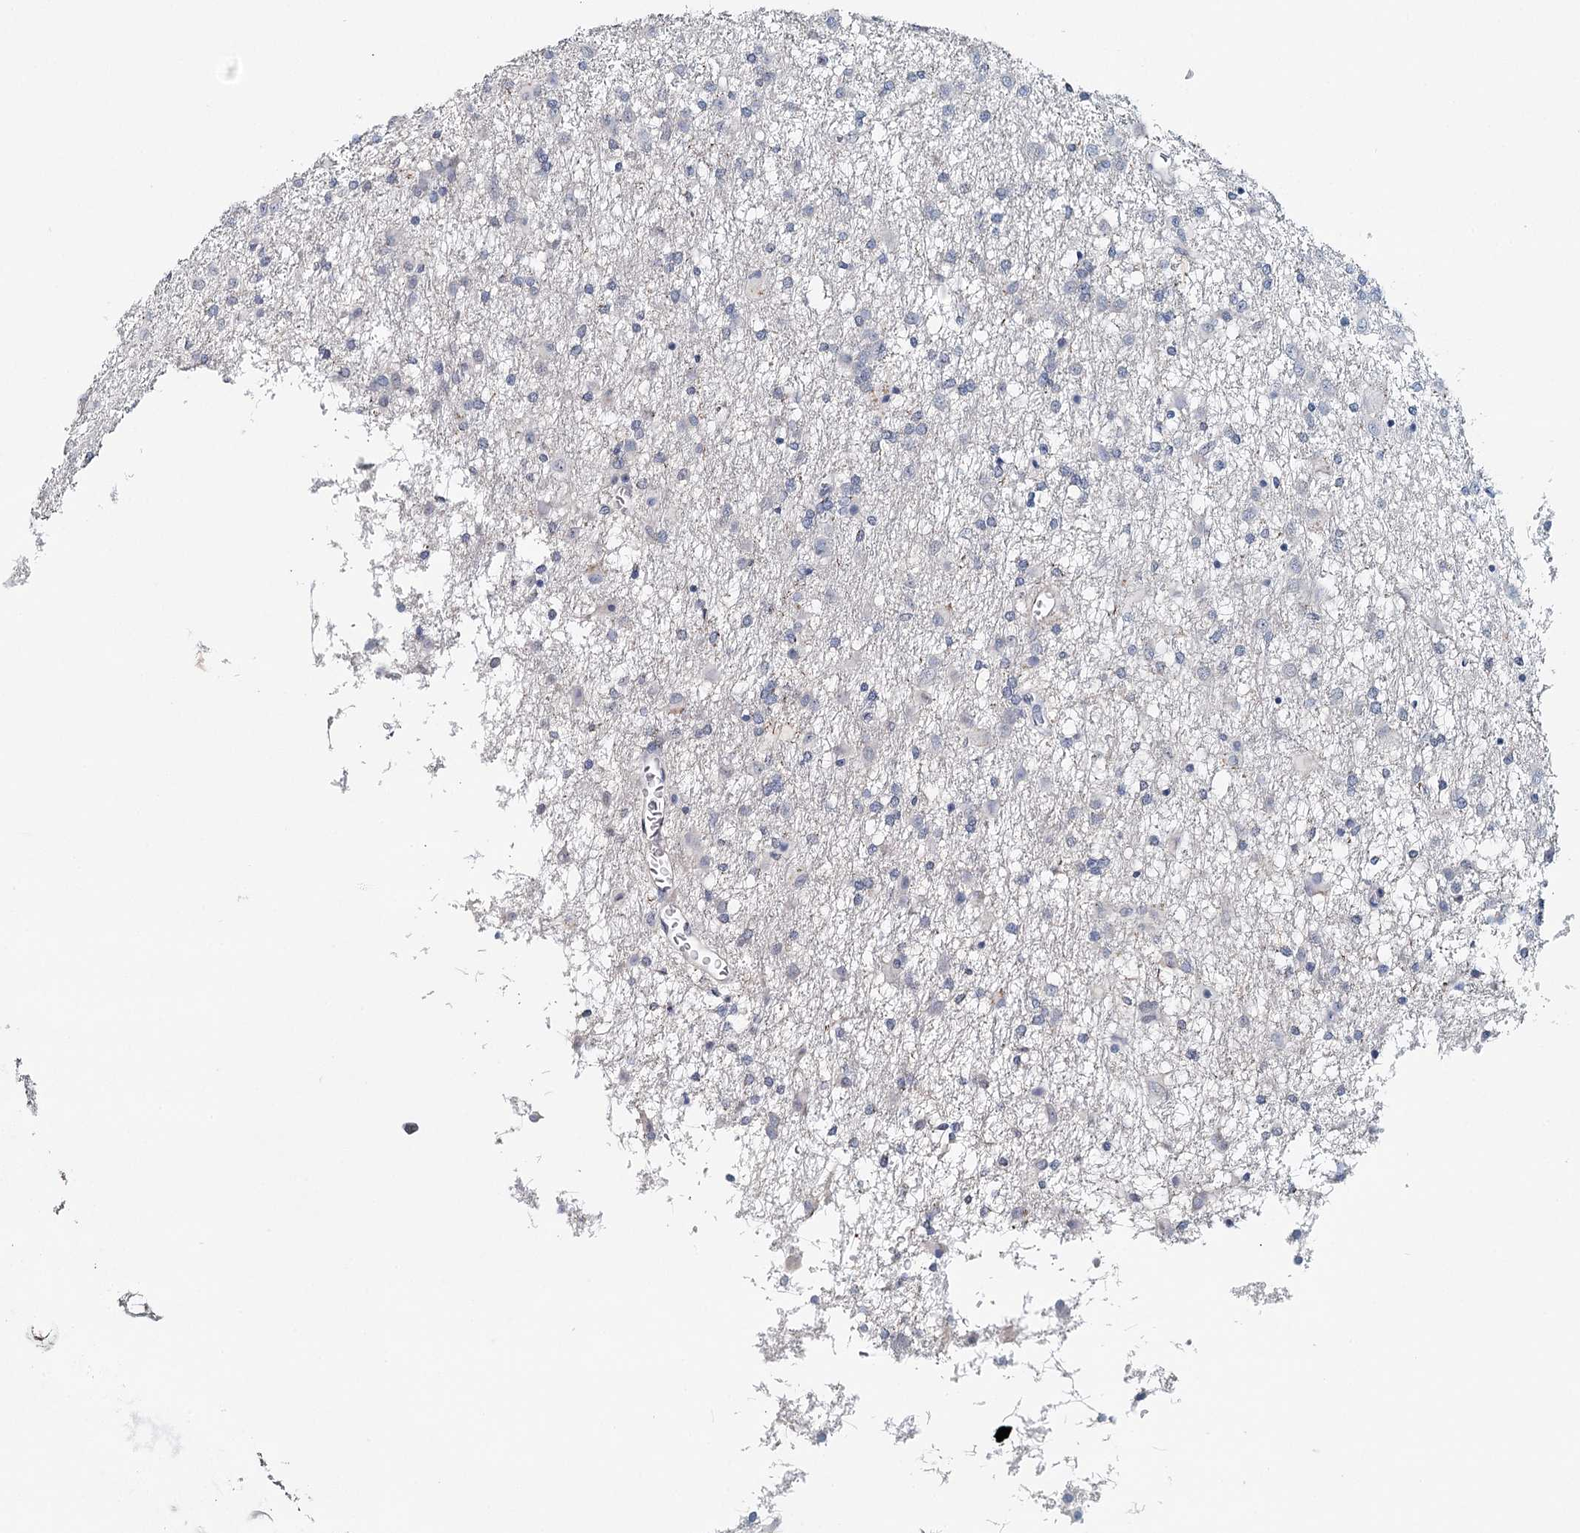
{"staining": {"intensity": "negative", "quantity": "none", "location": "none"}, "tissue": "glioma", "cell_type": "Tumor cells", "image_type": "cancer", "snomed": [{"axis": "morphology", "description": "Glioma, malignant, Low grade"}, {"axis": "topography", "description": "Brain"}], "caption": "DAB (3,3'-diaminobenzidine) immunohistochemical staining of human glioma shows no significant expression in tumor cells. (Brightfield microscopy of DAB (3,3'-diaminobenzidine) immunohistochemistry at high magnification).", "gene": "SYNPO", "patient": {"sex": "male", "age": 65}}